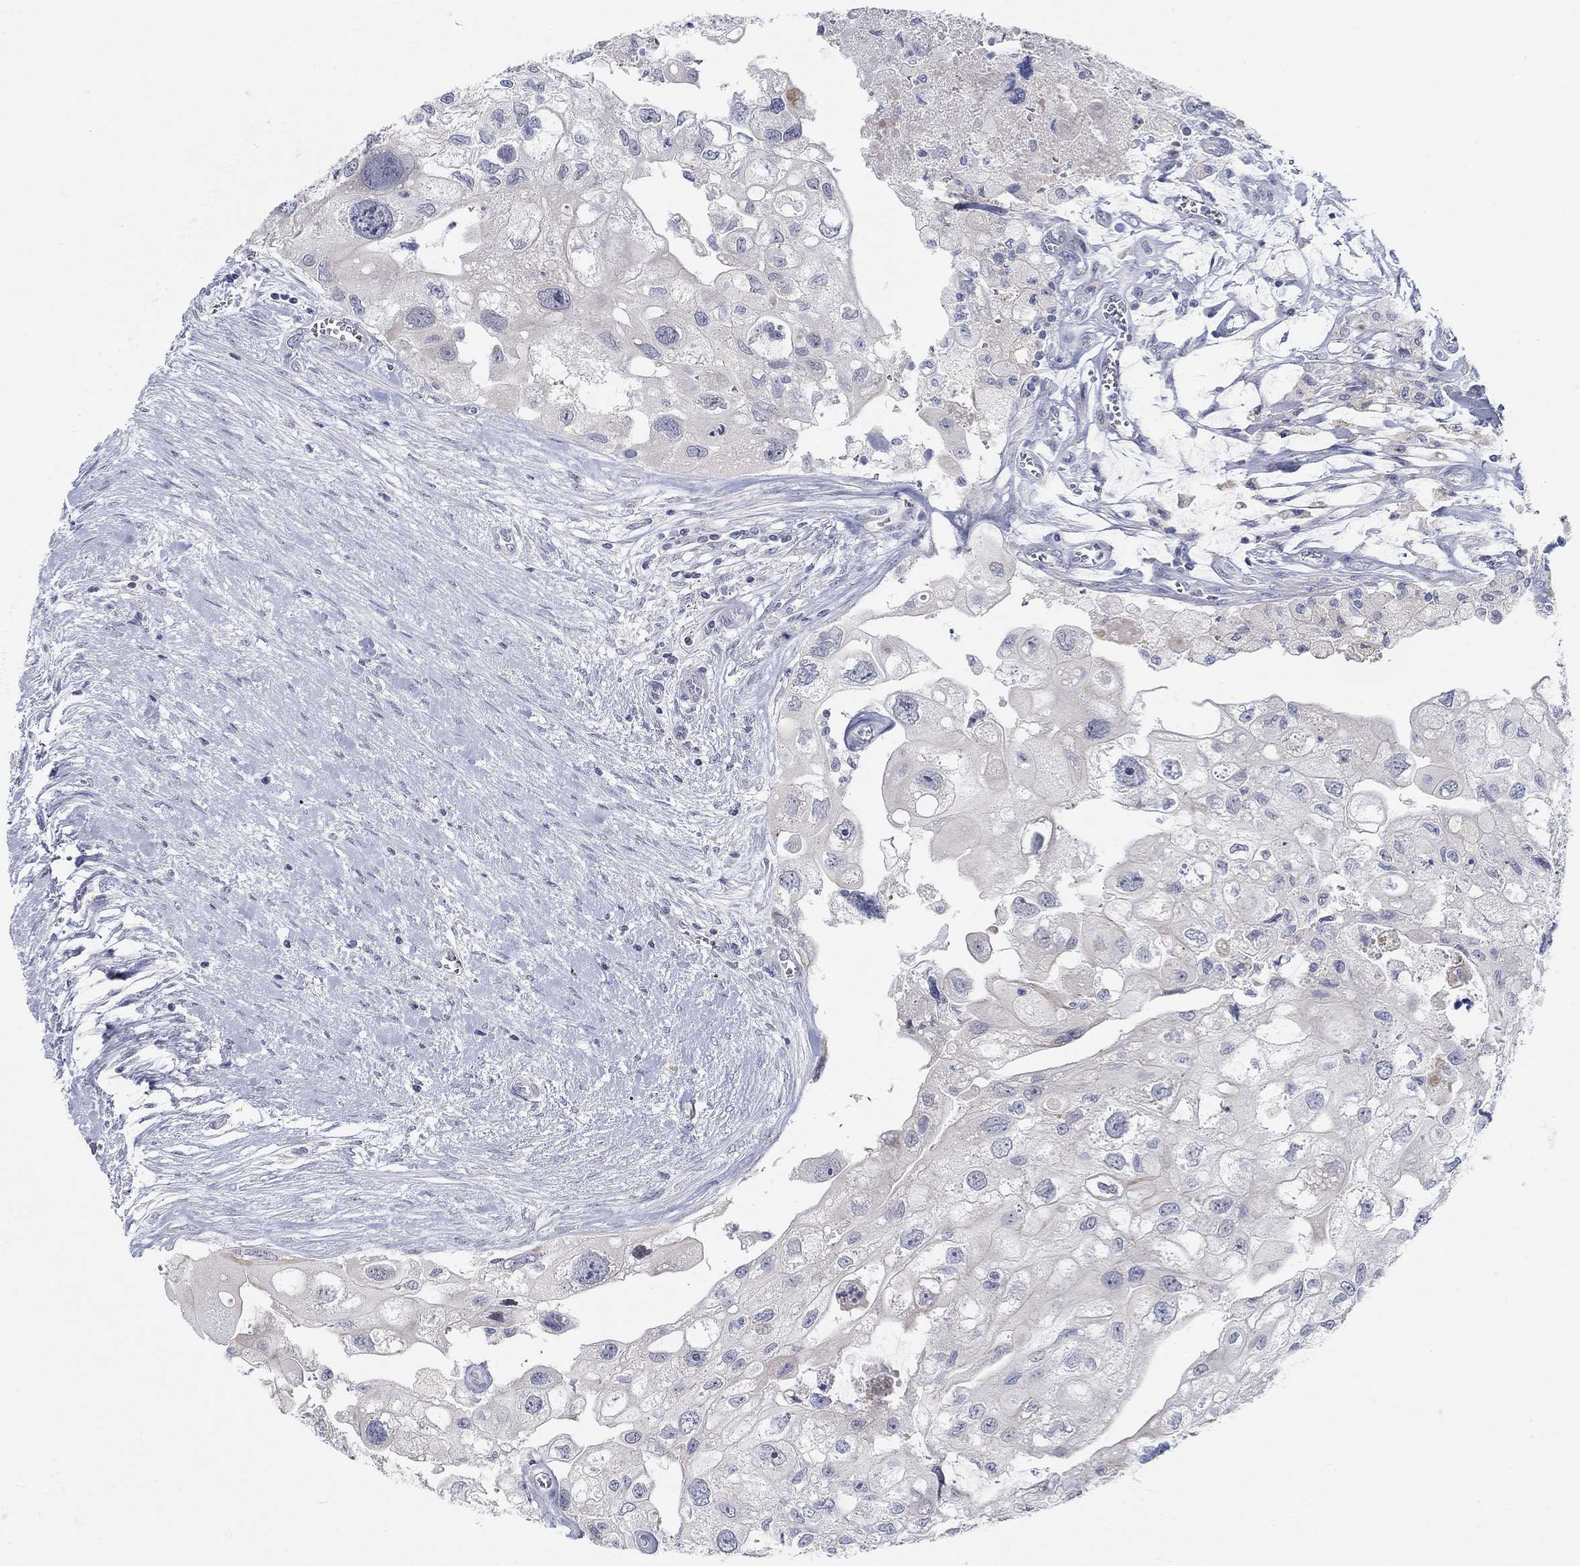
{"staining": {"intensity": "negative", "quantity": "none", "location": "none"}, "tissue": "urothelial cancer", "cell_type": "Tumor cells", "image_type": "cancer", "snomed": [{"axis": "morphology", "description": "Urothelial carcinoma, High grade"}, {"axis": "topography", "description": "Urinary bladder"}], "caption": "This is an IHC histopathology image of urothelial carcinoma (high-grade). There is no staining in tumor cells.", "gene": "ANO7", "patient": {"sex": "male", "age": 59}}